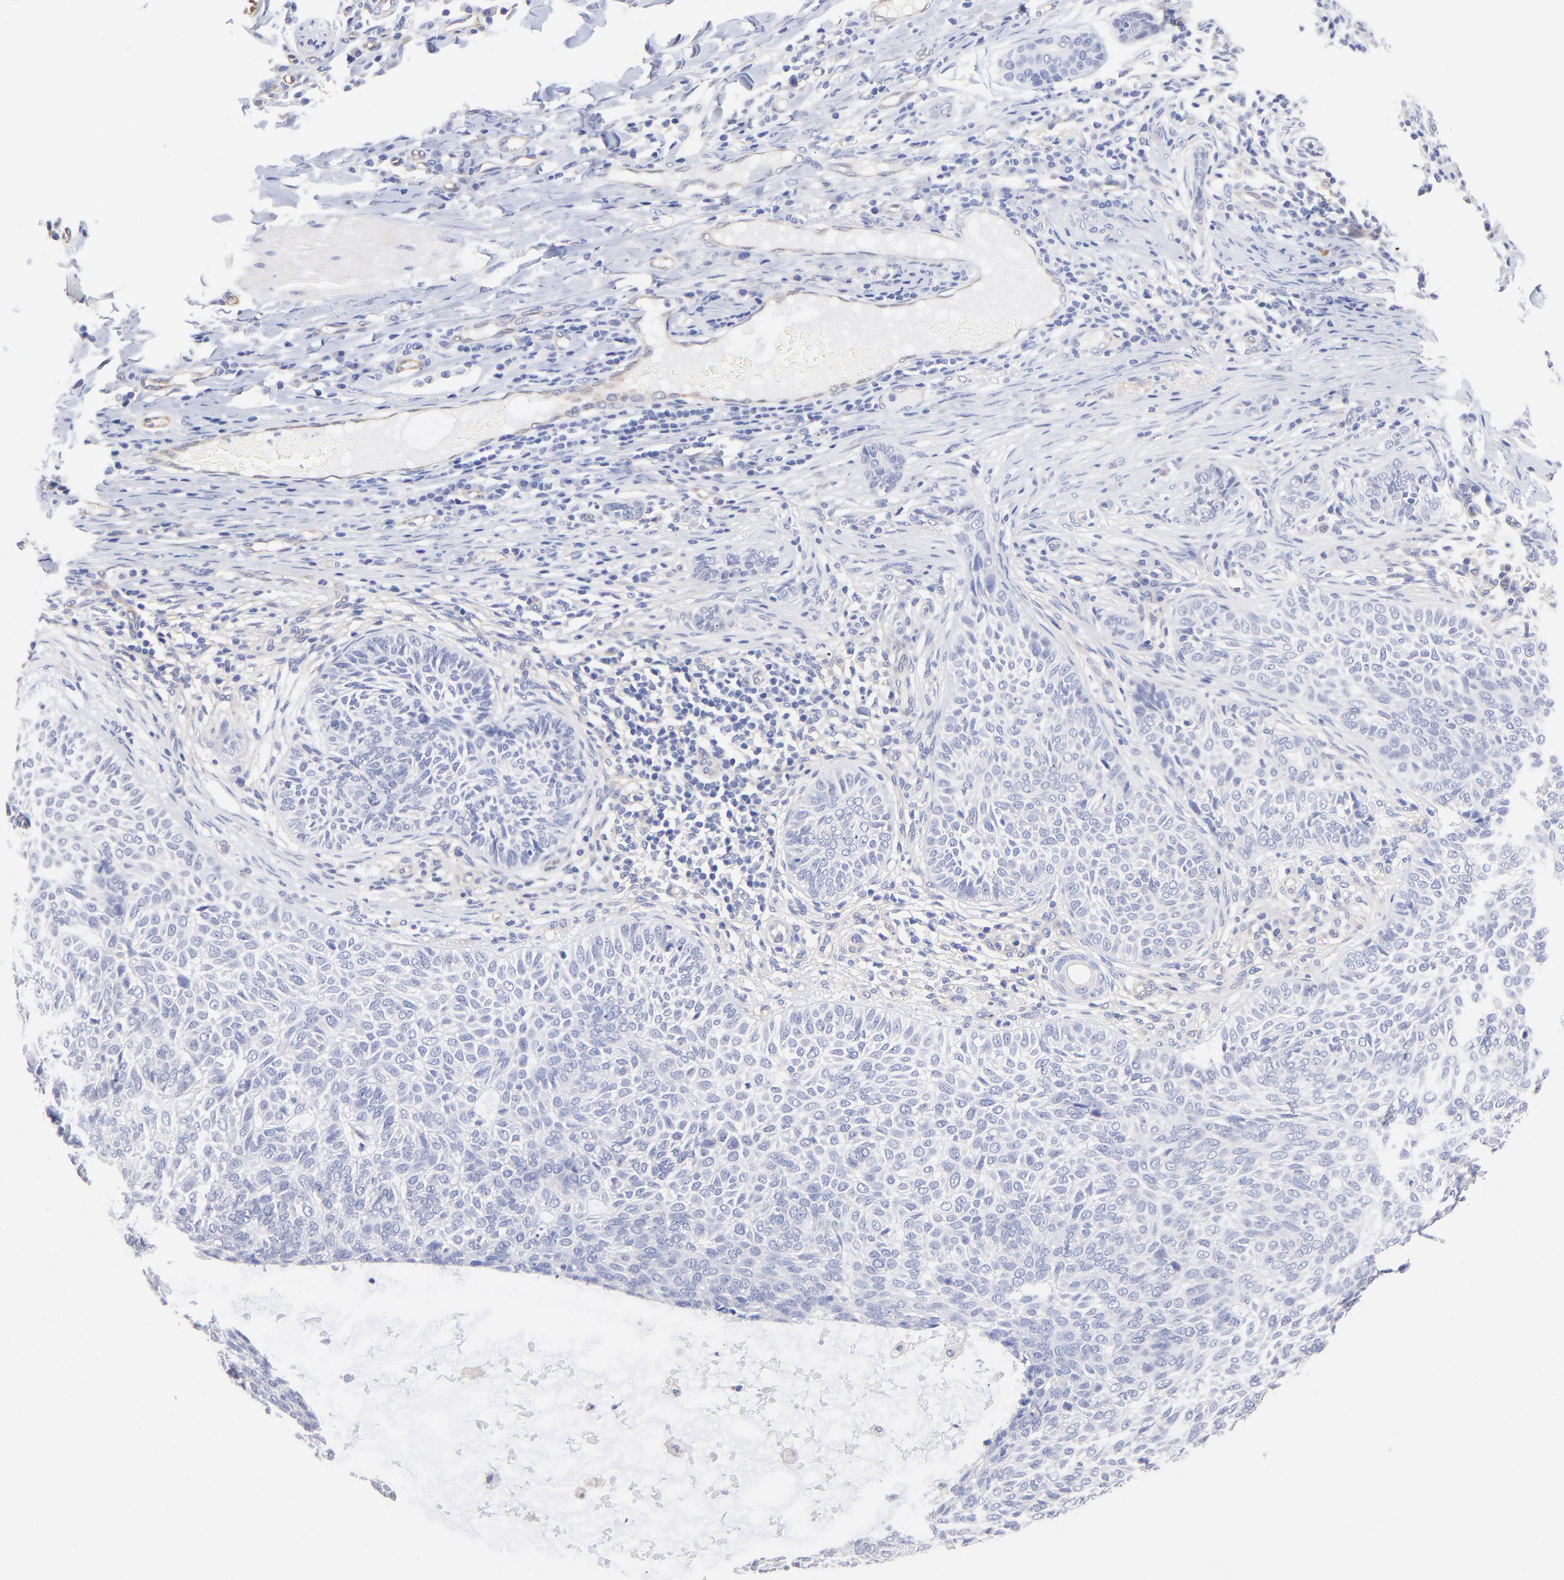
{"staining": {"intensity": "negative", "quantity": "none", "location": "none"}, "tissue": "skin cancer", "cell_type": "Tumor cells", "image_type": "cancer", "snomed": [{"axis": "morphology", "description": "Basal cell carcinoma"}, {"axis": "topography", "description": "Skin"}], "caption": "An image of basal cell carcinoma (skin) stained for a protein shows no brown staining in tumor cells.", "gene": "SLC44A2", "patient": {"sex": "male", "age": 87}}